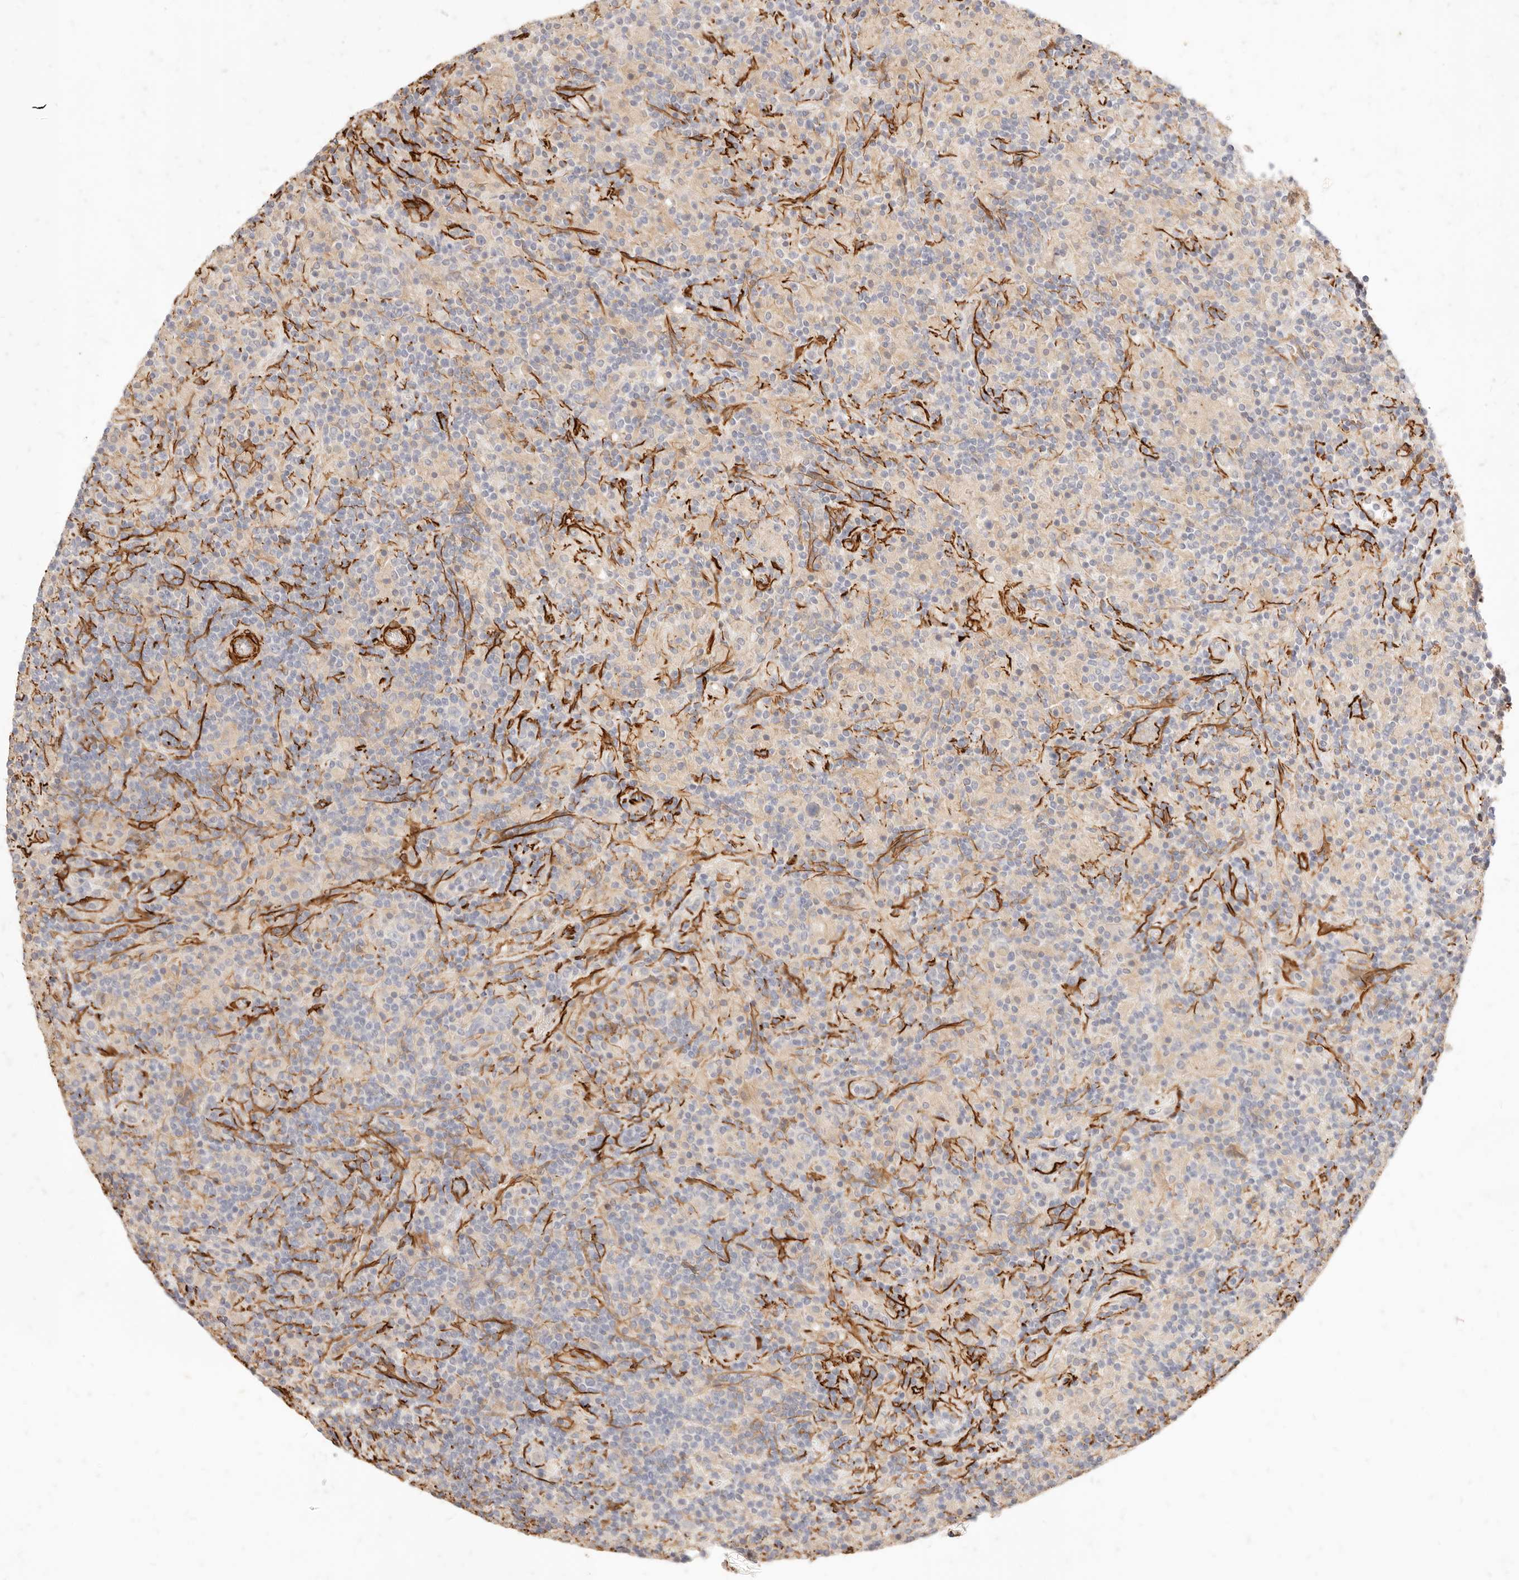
{"staining": {"intensity": "negative", "quantity": "none", "location": "none"}, "tissue": "lymphoma", "cell_type": "Tumor cells", "image_type": "cancer", "snomed": [{"axis": "morphology", "description": "Hodgkin's disease, NOS"}, {"axis": "topography", "description": "Lymph node"}], "caption": "Photomicrograph shows no protein staining in tumor cells of lymphoma tissue.", "gene": "TMTC2", "patient": {"sex": "male", "age": 70}}